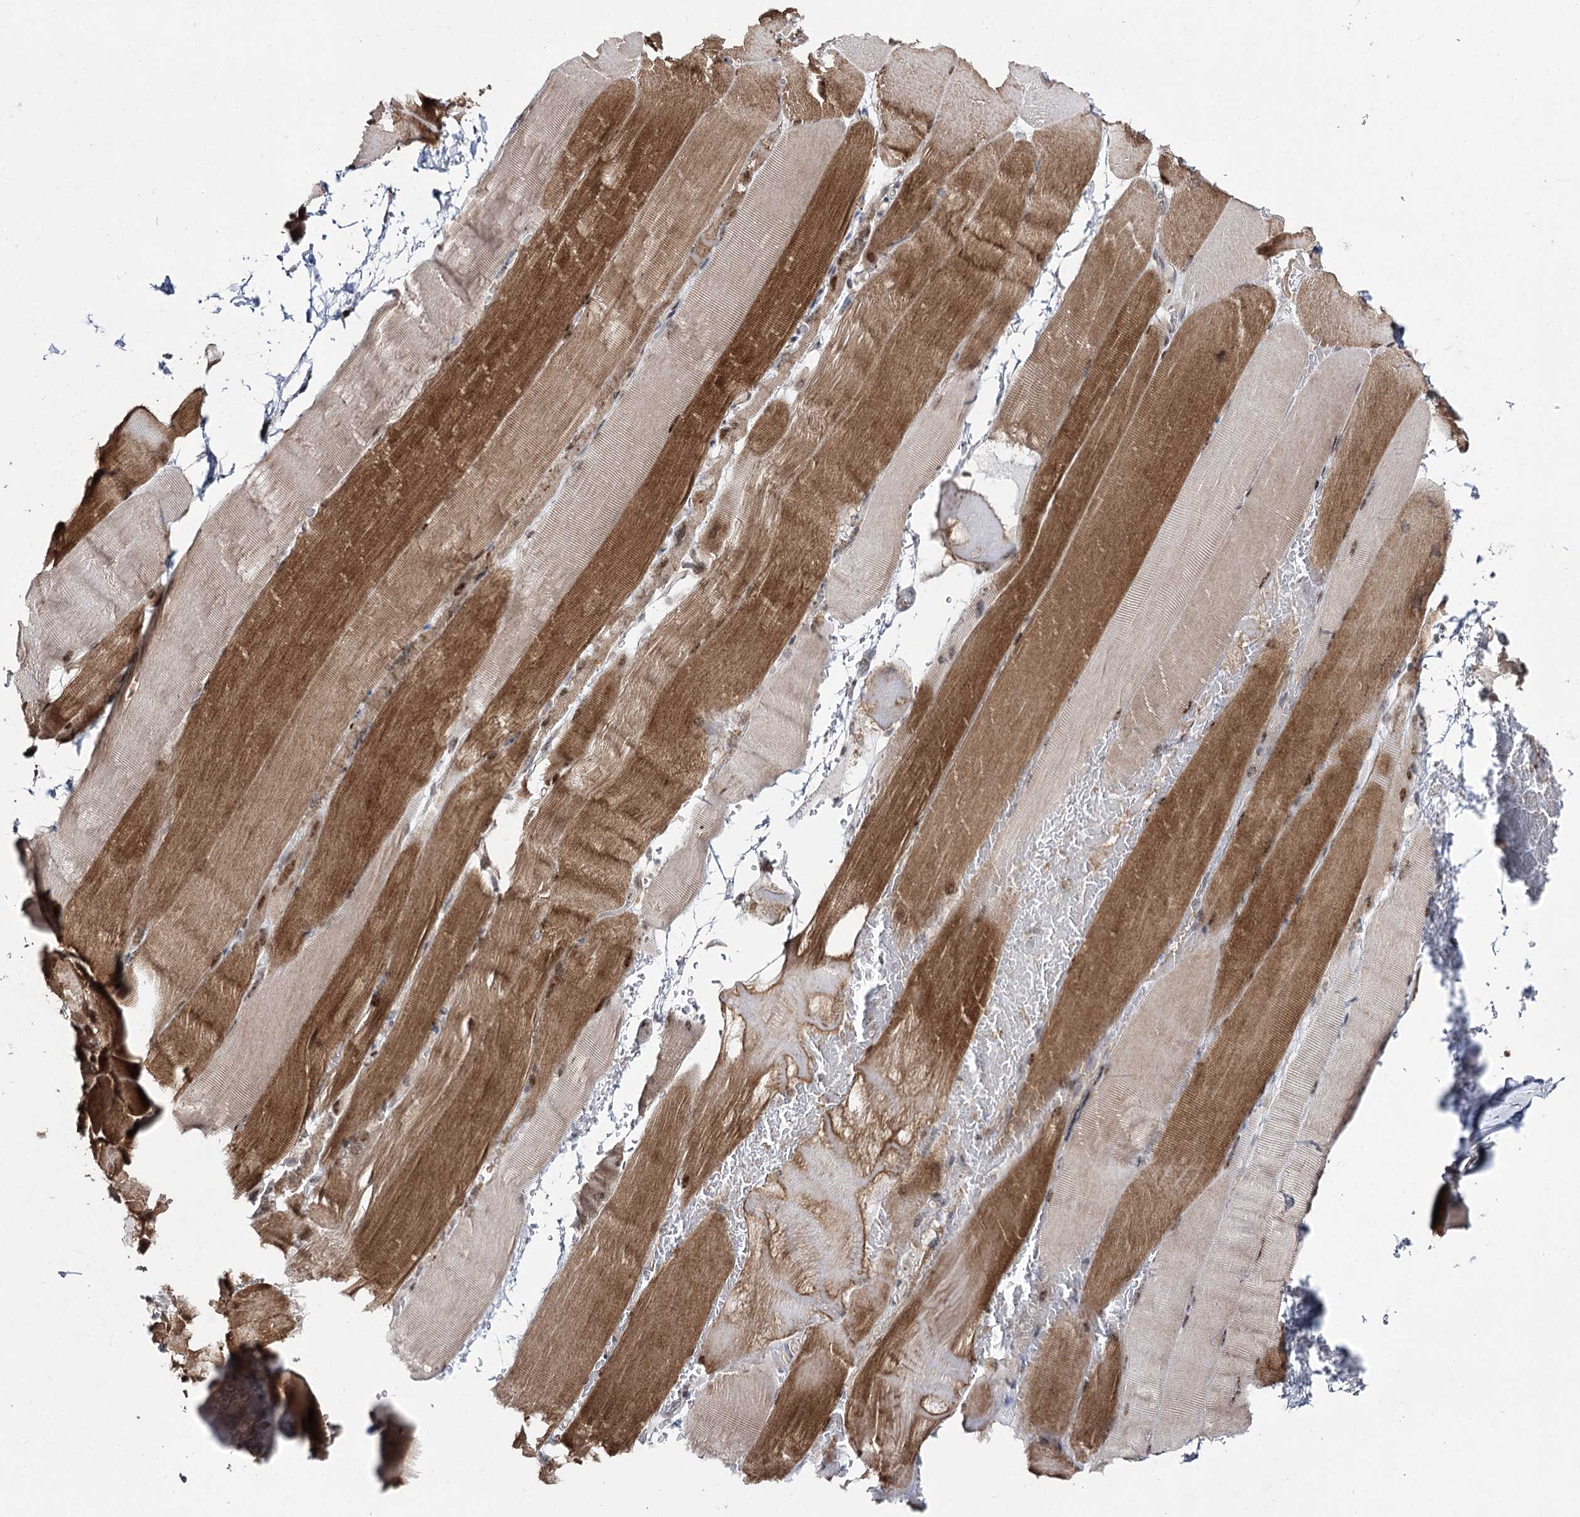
{"staining": {"intensity": "strong", "quantity": "<25%", "location": "cytoplasmic/membranous,nuclear"}, "tissue": "skeletal muscle", "cell_type": "Myocytes", "image_type": "normal", "snomed": [{"axis": "morphology", "description": "Normal tissue, NOS"}, {"axis": "topography", "description": "Skeletal muscle"}, {"axis": "topography", "description": "Parathyroid gland"}], "caption": "Immunohistochemistry image of benign skeletal muscle: human skeletal muscle stained using immunohistochemistry displays medium levels of strong protein expression localized specifically in the cytoplasmic/membranous,nuclear of myocytes, appearing as a cytoplasmic/membranous,nuclear brown color.", "gene": "SLC4A1AP", "patient": {"sex": "female", "age": 37}}